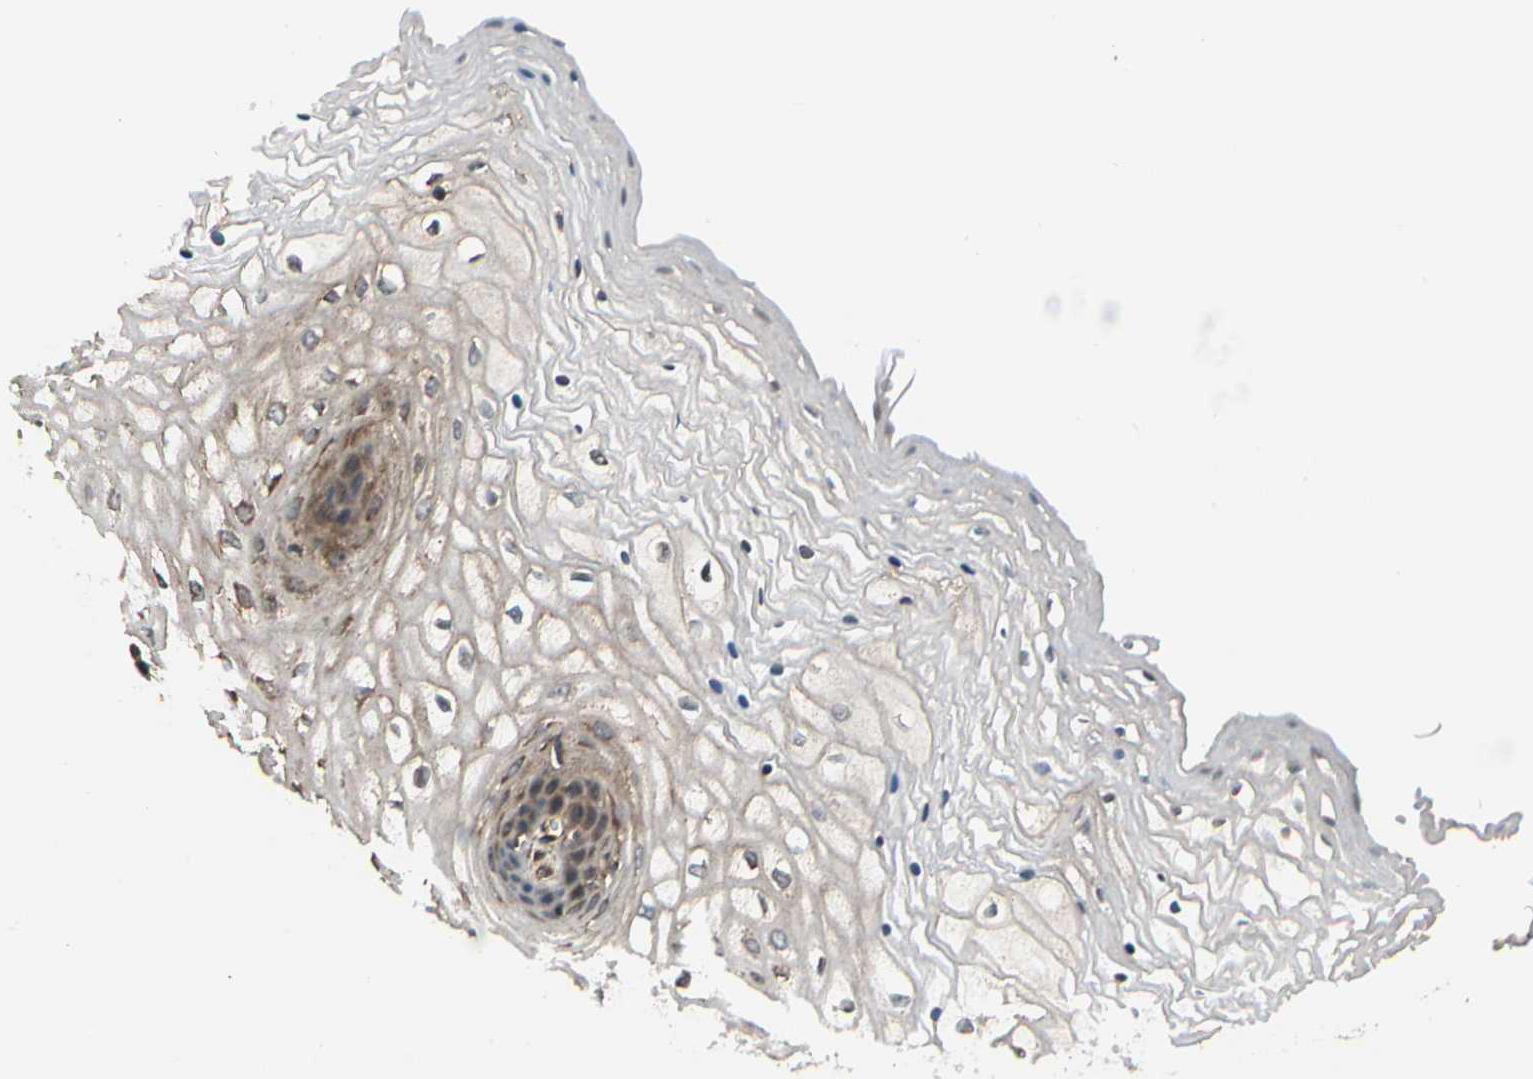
{"staining": {"intensity": "moderate", "quantity": "25%-75%", "location": "cytoplasmic/membranous,nuclear"}, "tissue": "vagina", "cell_type": "Squamous epithelial cells", "image_type": "normal", "snomed": [{"axis": "morphology", "description": "Normal tissue, NOS"}, {"axis": "topography", "description": "Vagina"}], "caption": "Vagina stained with a brown dye demonstrates moderate cytoplasmic/membranous,nuclear positive expression in about 25%-75% of squamous epithelial cells.", "gene": "FKBP15", "patient": {"sex": "female", "age": 34}}